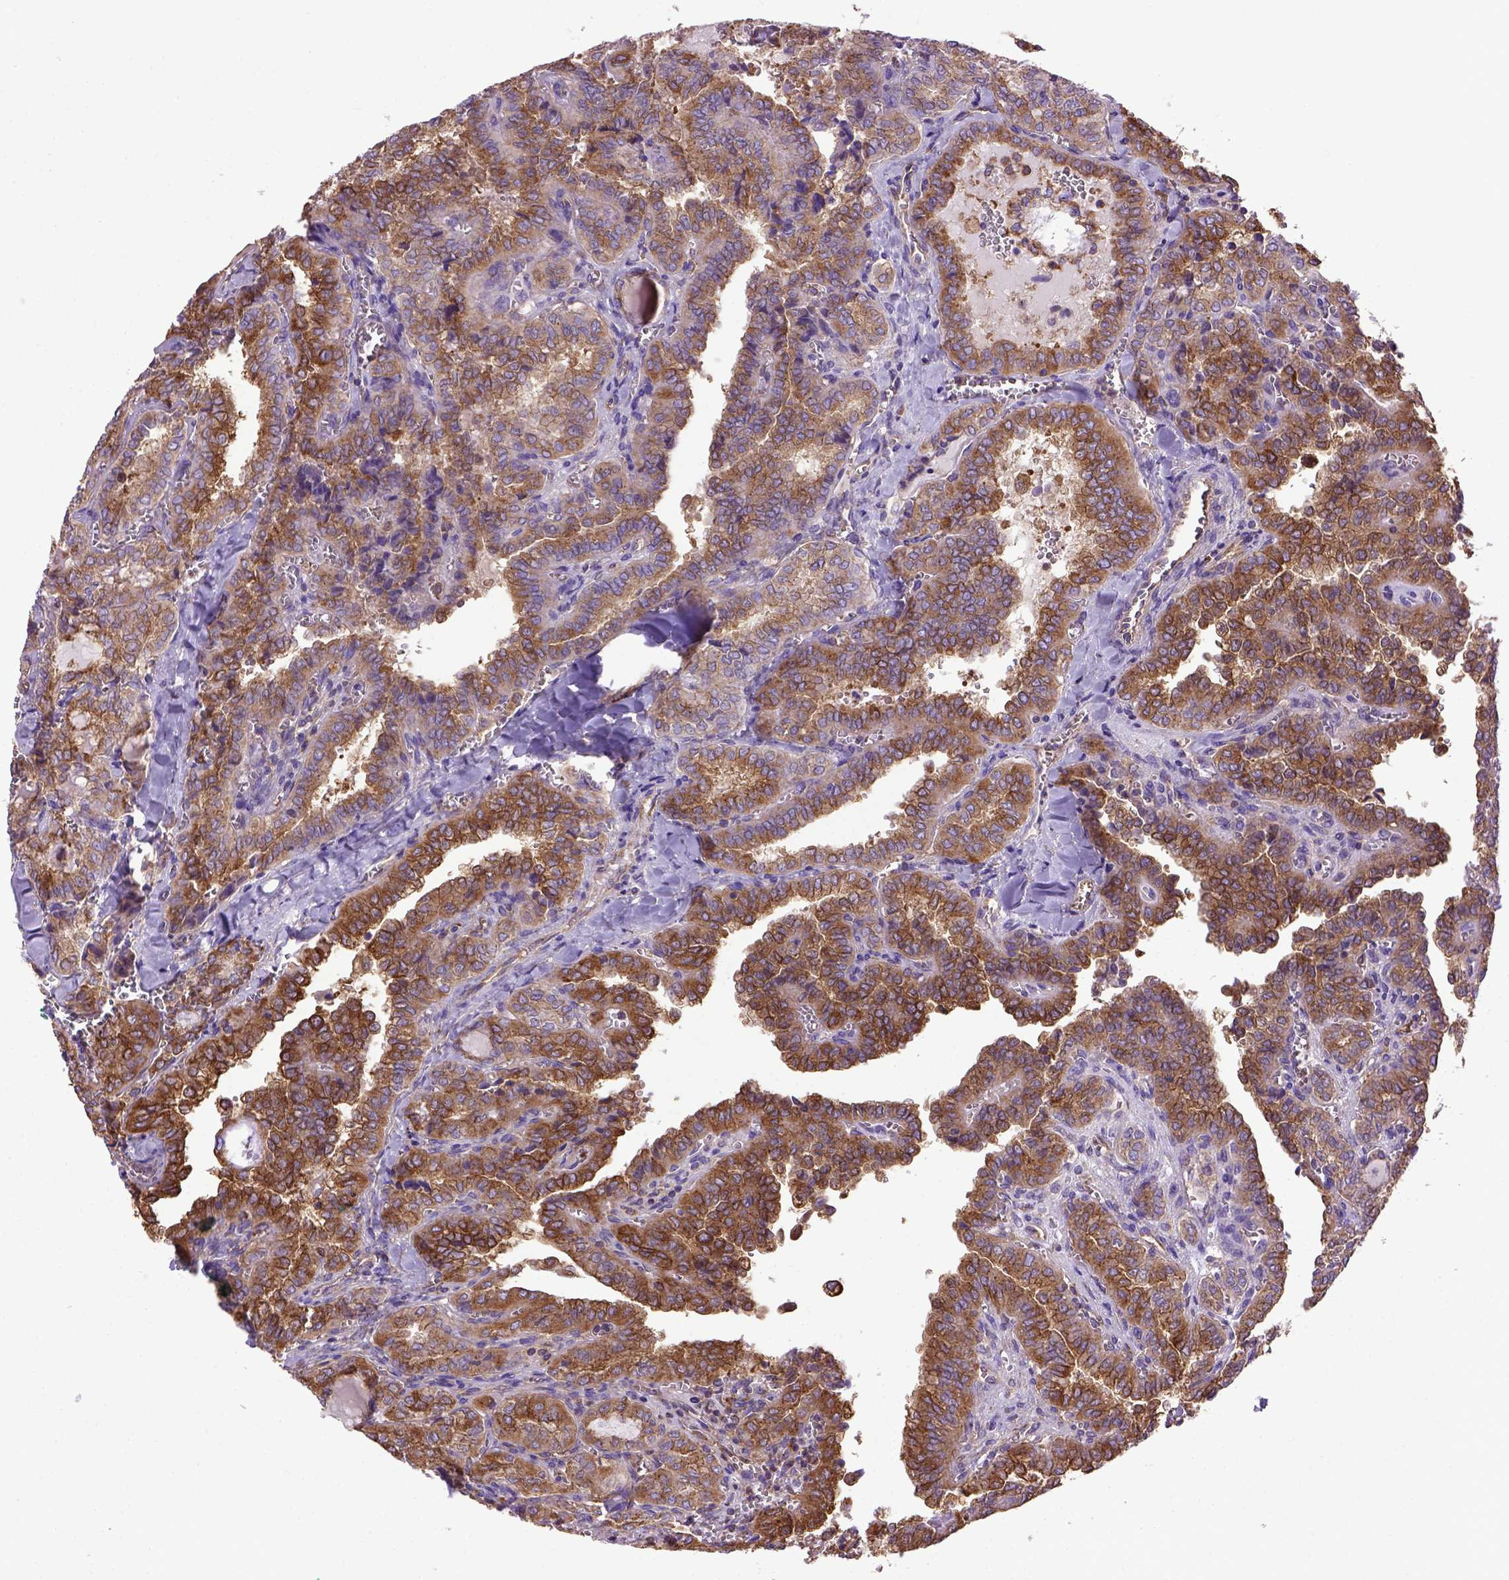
{"staining": {"intensity": "moderate", "quantity": ">75%", "location": "cytoplasmic/membranous"}, "tissue": "thyroid cancer", "cell_type": "Tumor cells", "image_type": "cancer", "snomed": [{"axis": "morphology", "description": "Papillary adenocarcinoma, NOS"}, {"axis": "topography", "description": "Thyroid gland"}], "caption": "Immunohistochemical staining of thyroid papillary adenocarcinoma demonstrates moderate cytoplasmic/membranous protein positivity in approximately >75% of tumor cells.", "gene": "MVP", "patient": {"sex": "female", "age": 41}}